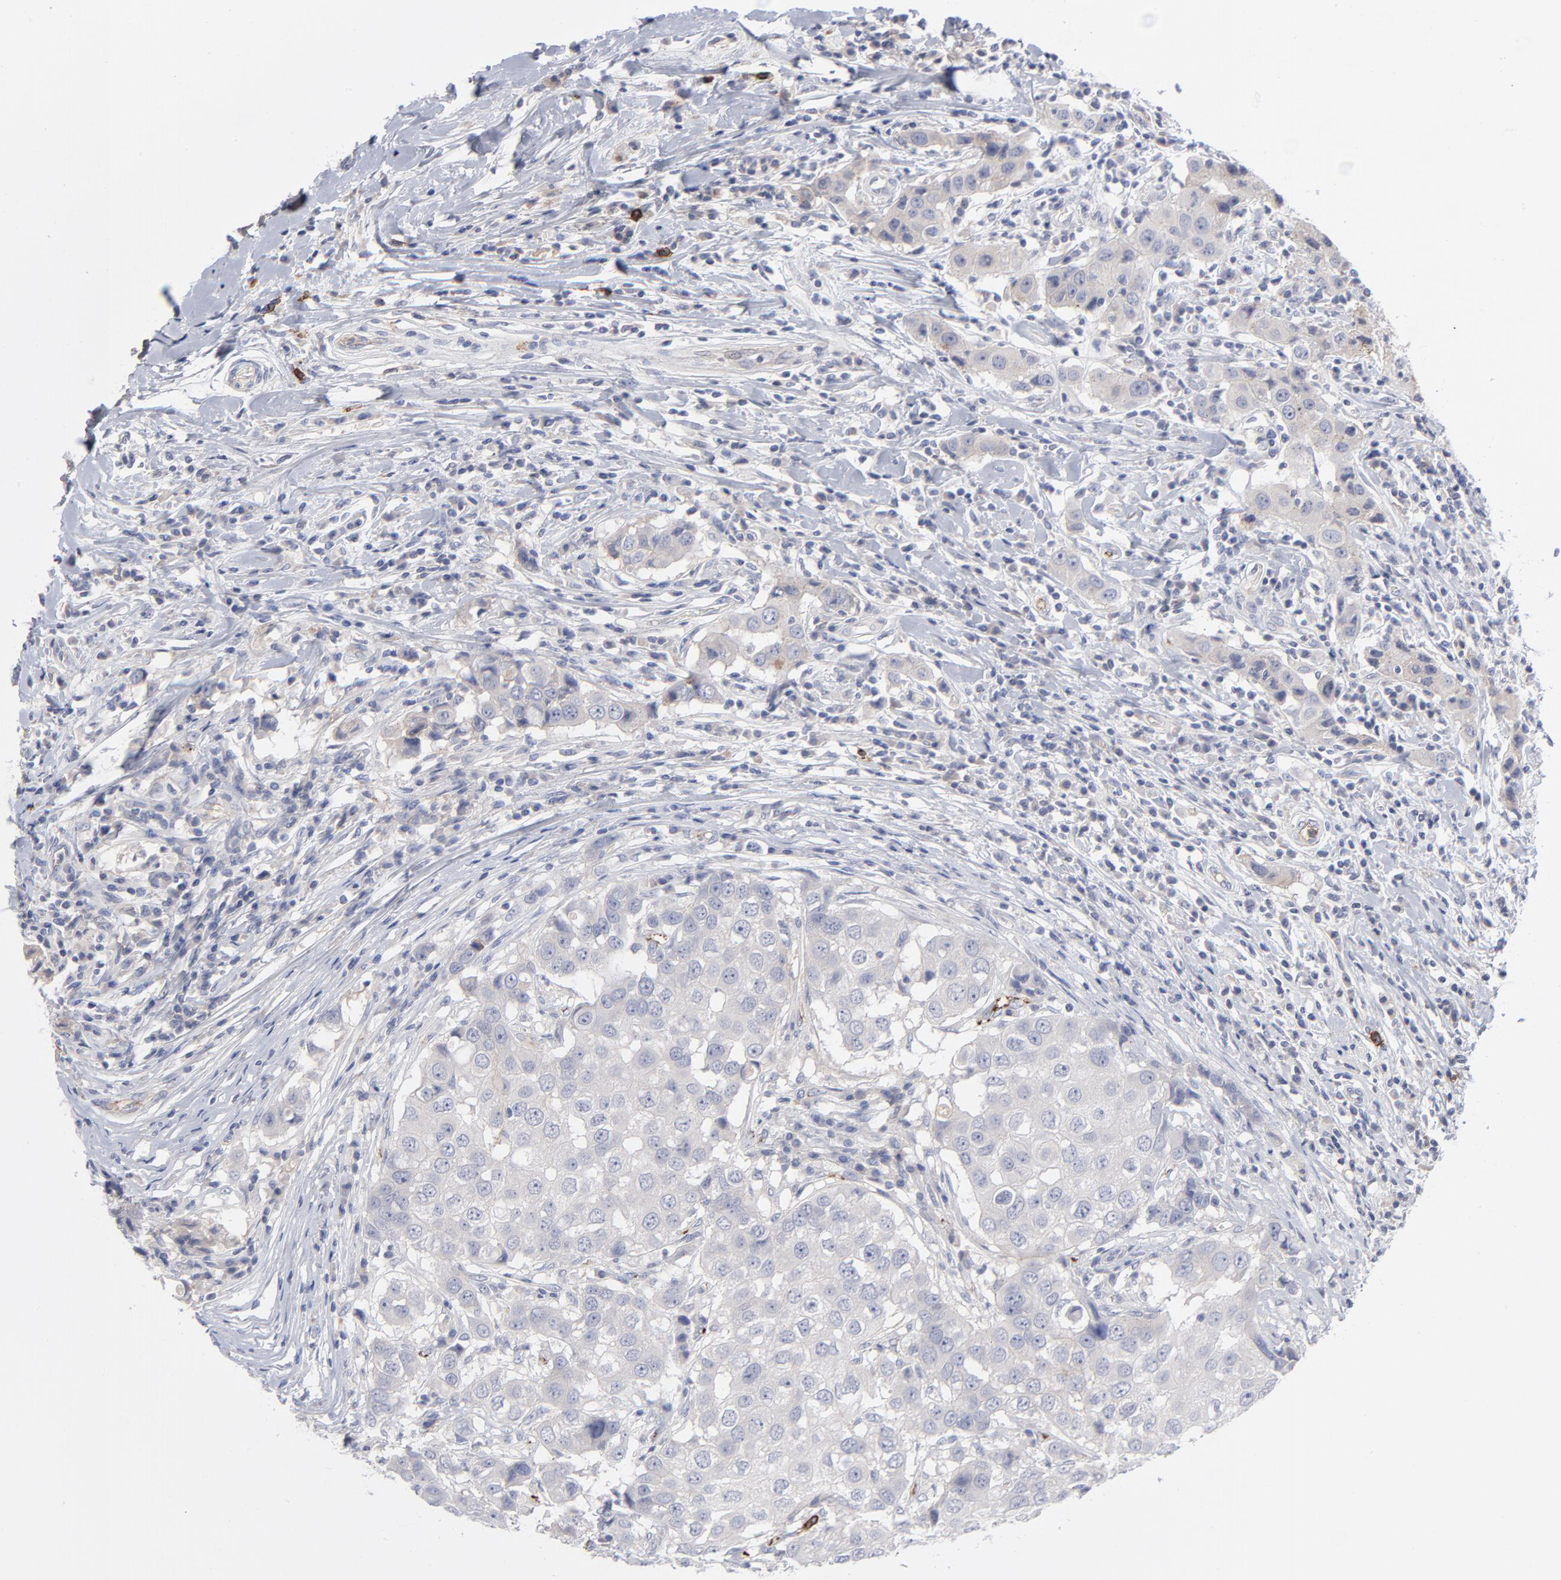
{"staining": {"intensity": "weak", "quantity": "<25%", "location": "cytoplasmic/membranous"}, "tissue": "breast cancer", "cell_type": "Tumor cells", "image_type": "cancer", "snomed": [{"axis": "morphology", "description": "Duct carcinoma"}, {"axis": "topography", "description": "Breast"}], "caption": "An immunohistochemistry histopathology image of breast cancer is shown. There is no staining in tumor cells of breast cancer.", "gene": "CCR3", "patient": {"sex": "female", "age": 27}}